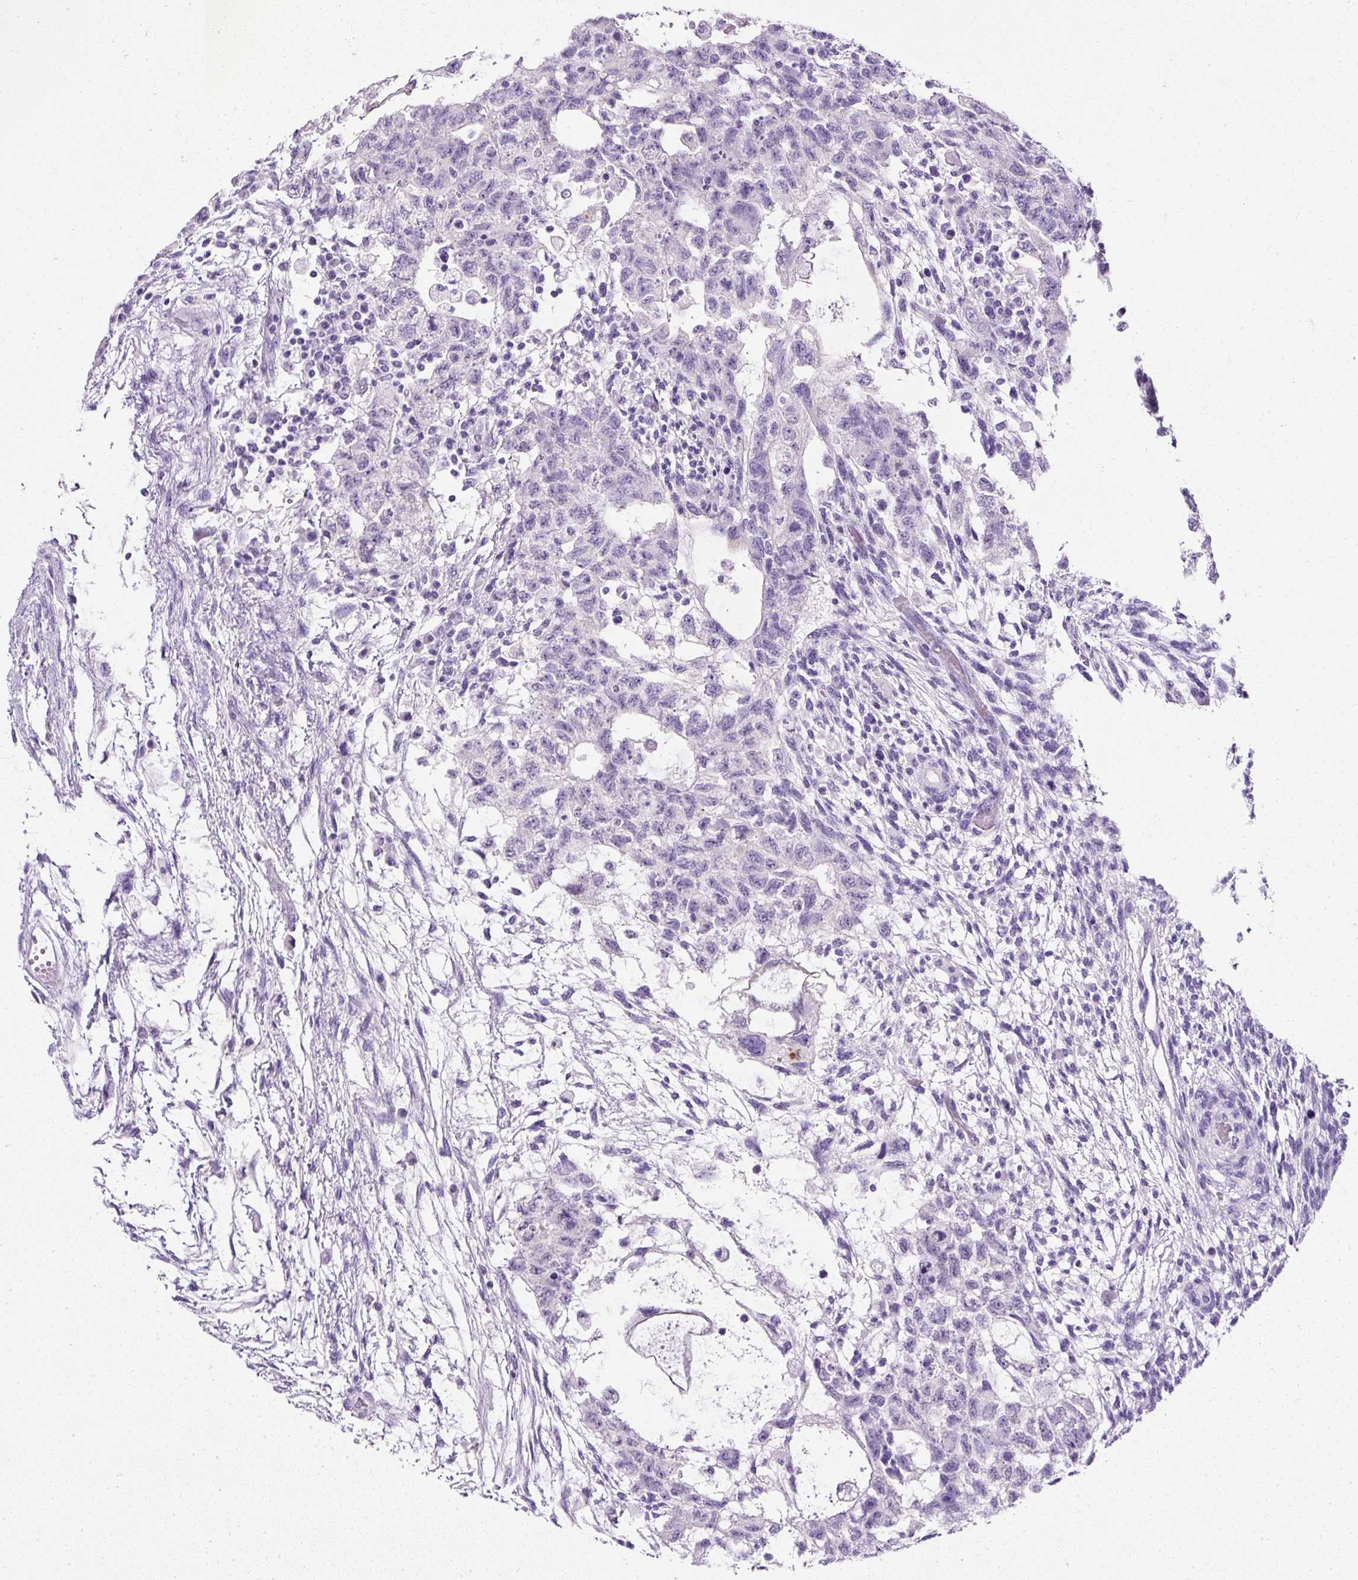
{"staining": {"intensity": "negative", "quantity": "none", "location": "none"}, "tissue": "testis cancer", "cell_type": "Tumor cells", "image_type": "cancer", "snomed": [{"axis": "morphology", "description": "Normal tissue, NOS"}, {"axis": "morphology", "description": "Carcinoma, Embryonal, NOS"}, {"axis": "topography", "description": "Testis"}], "caption": "Tumor cells are negative for protein expression in human testis embryonal carcinoma.", "gene": "C2CD4C", "patient": {"sex": "male", "age": 36}}